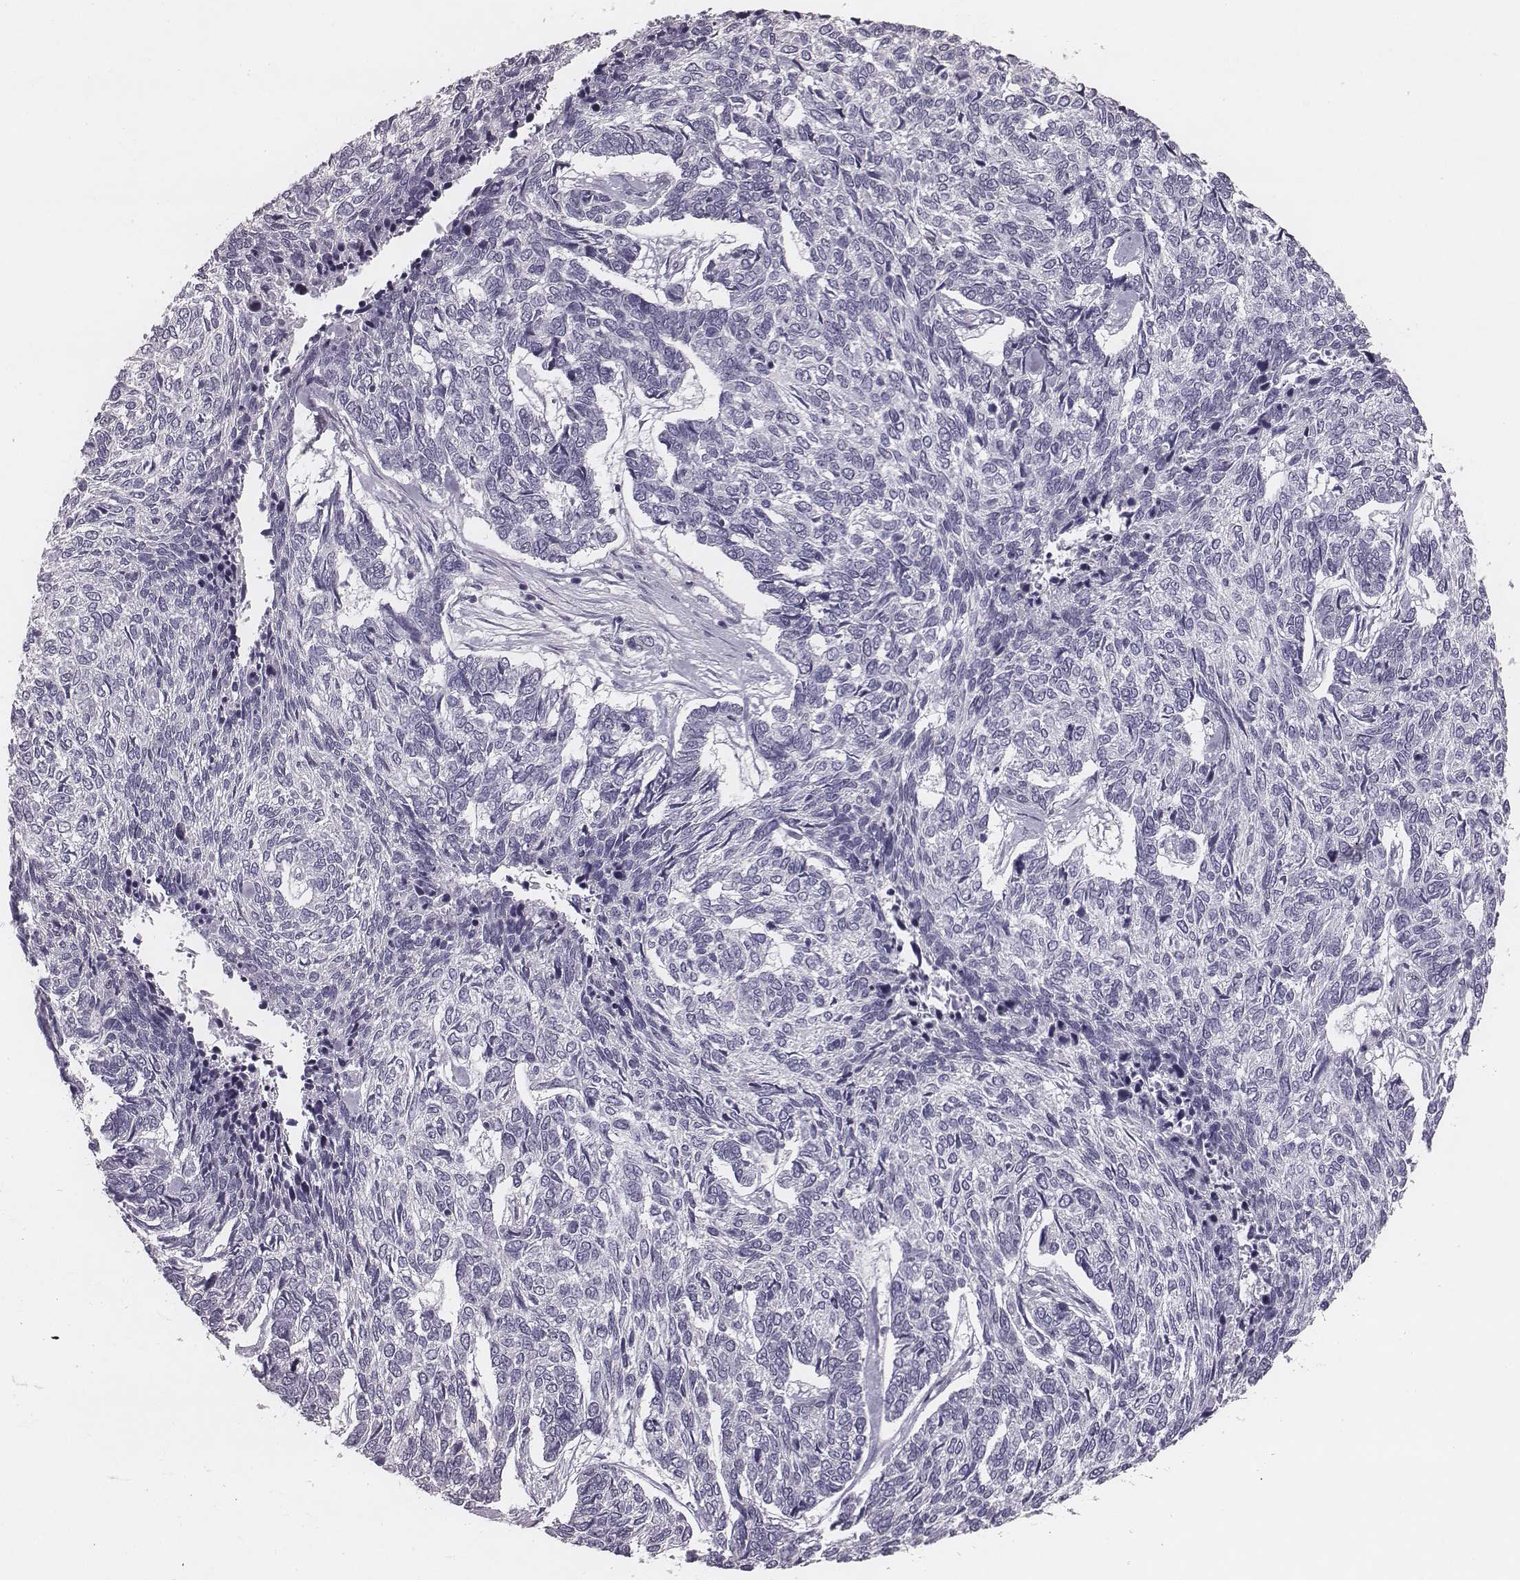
{"staining": {"intensity": "negative", "quantity": "none", "location": "none"}, "tissue": "skin cancer", "cell_type": "Tumor cells", "image_type": "cancer", "snomed": [{"axis": "morphology", "description": "Basal cell carcinoma"}, {"axis": "topography", "description": "Skin"}], "caption": "Tumor cells show no significant protein expression in skin cancer.", "gene": "PDE8B", "patient": {"sex": "female", "age": 65}}